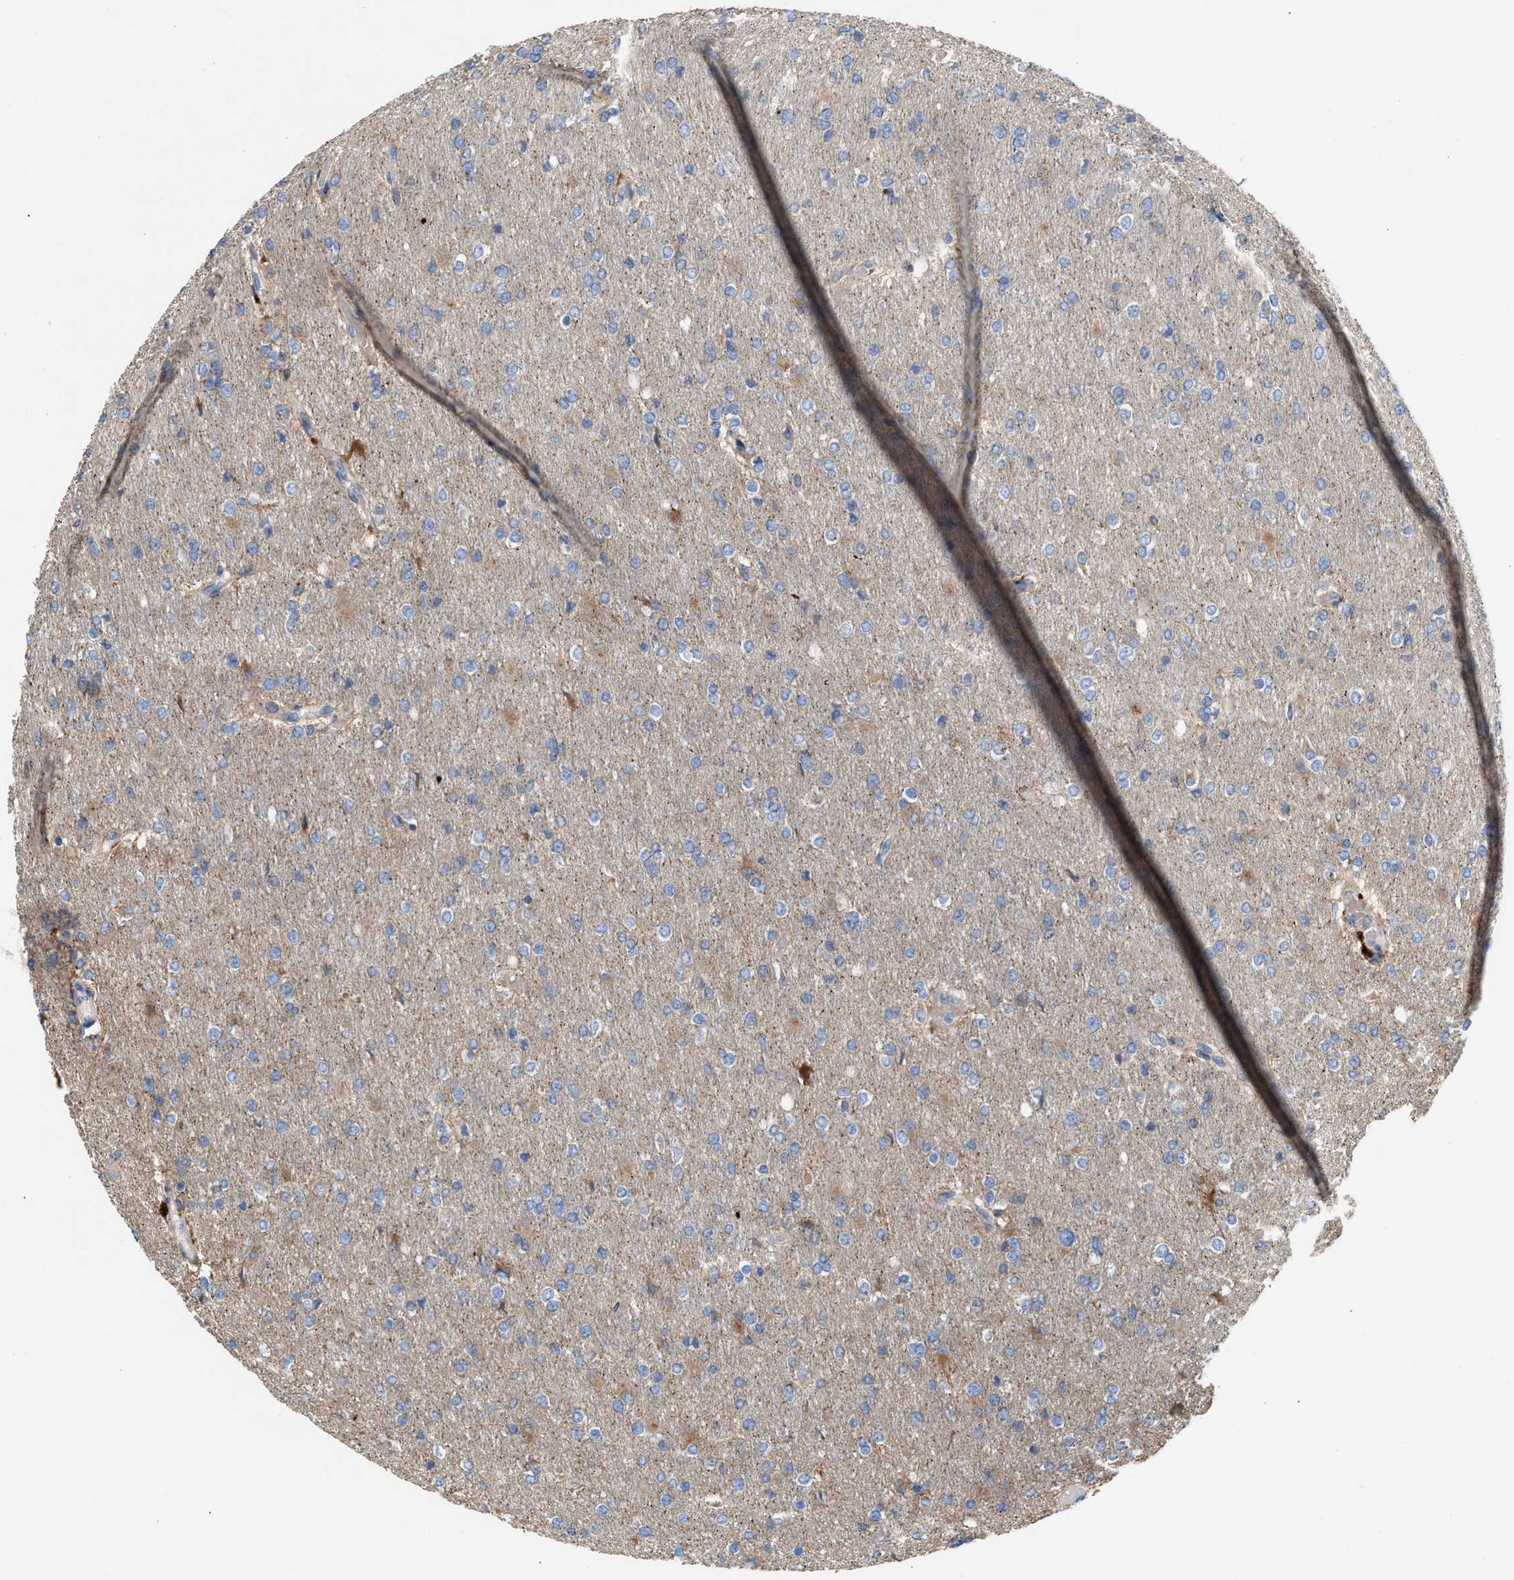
{"staining": {"intensity": "weak", "quantity": "25%-75%", "location": "cytoplasmic/membranous"}, "tissue": "glioma", "cell_type": "Tumor cells", "image_type": "cancer", "snomed": [{"axis": "morphology", "description": "Glioma, malignant, High grade"}, {"axis": "topography", "description": "Cerebral cortex"}], "caption": "This photomicrograph demonstrates immunohistochemistry staining of human glioma, with low weak cytoplasmic/membranous positivity in about 25%-75% of tumor cells.", "gene": "MBTD1", "patient": {"sex": "female", "age": 36}}